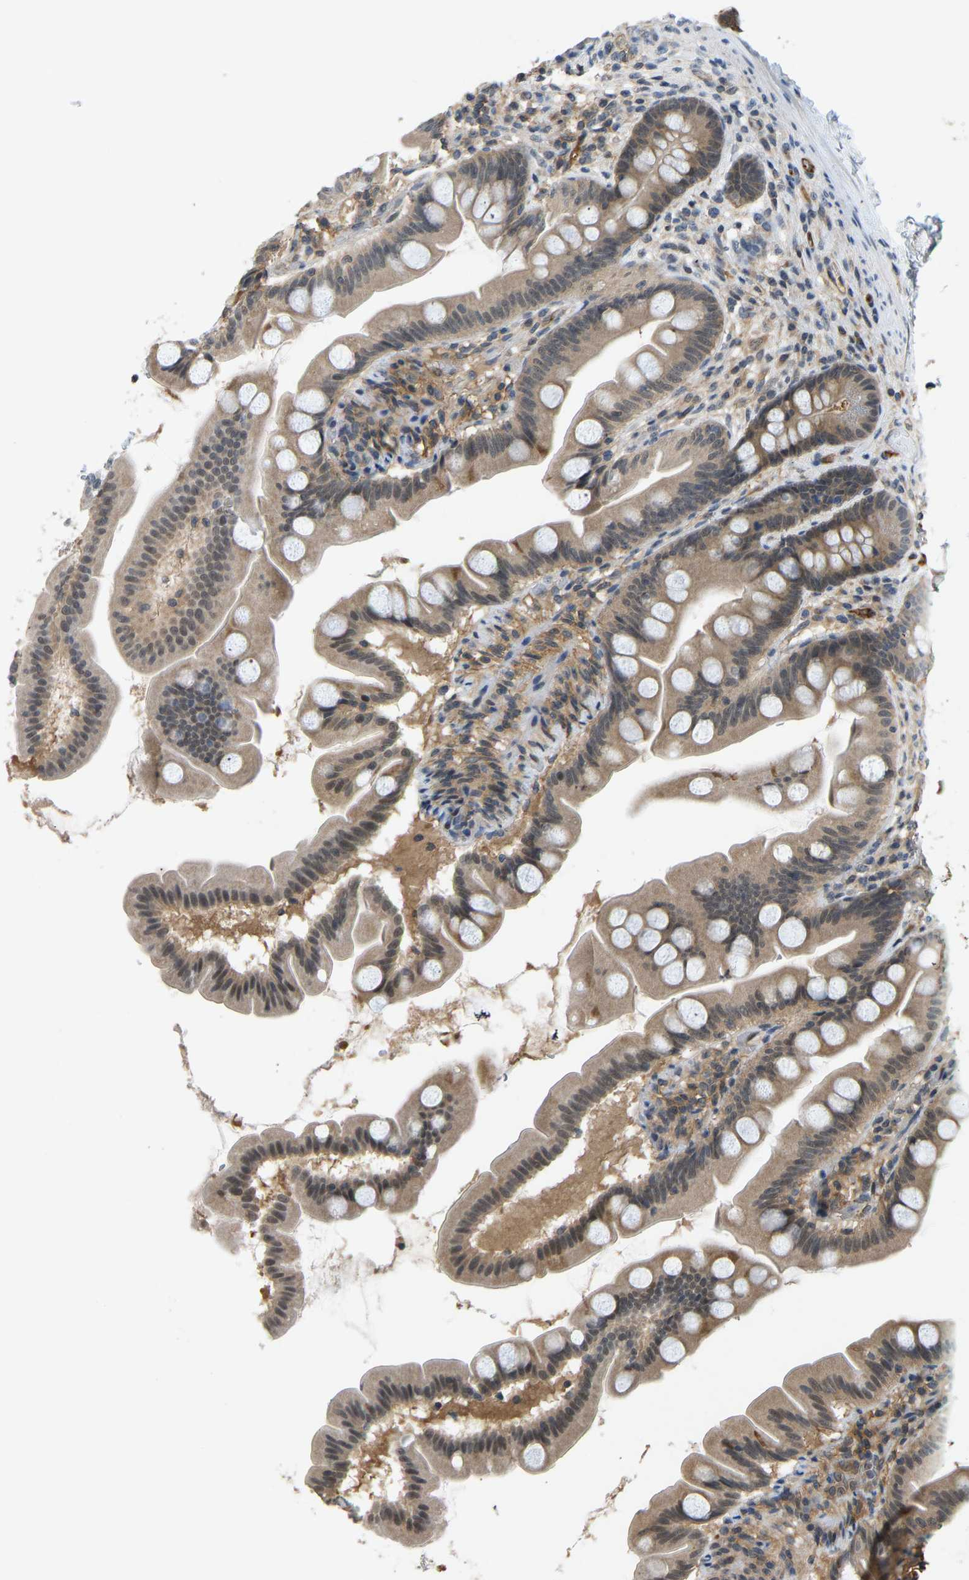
{"staining": {"intensity": "moderate", "quantity": "25%-75%", "location": "cytoplasmic/membranous"}, "tissue": "small intestine", "cell_type": "Glandular cells", "image_type": "normal", "snomed": [{"axis": "morphology", "description": "Normal tissue, NOS"}, {"axis": "topography", "description": "Small intestine"}], "caption": "This micrograph demonstrates IHC staining of unremarkable human small intestine, with medium moderate cytoplasmic/membranous staining in approximately 25%-75% of glandular cells.", "gene": "CCT8", "patient": {"sex": "female", "age": 56}}